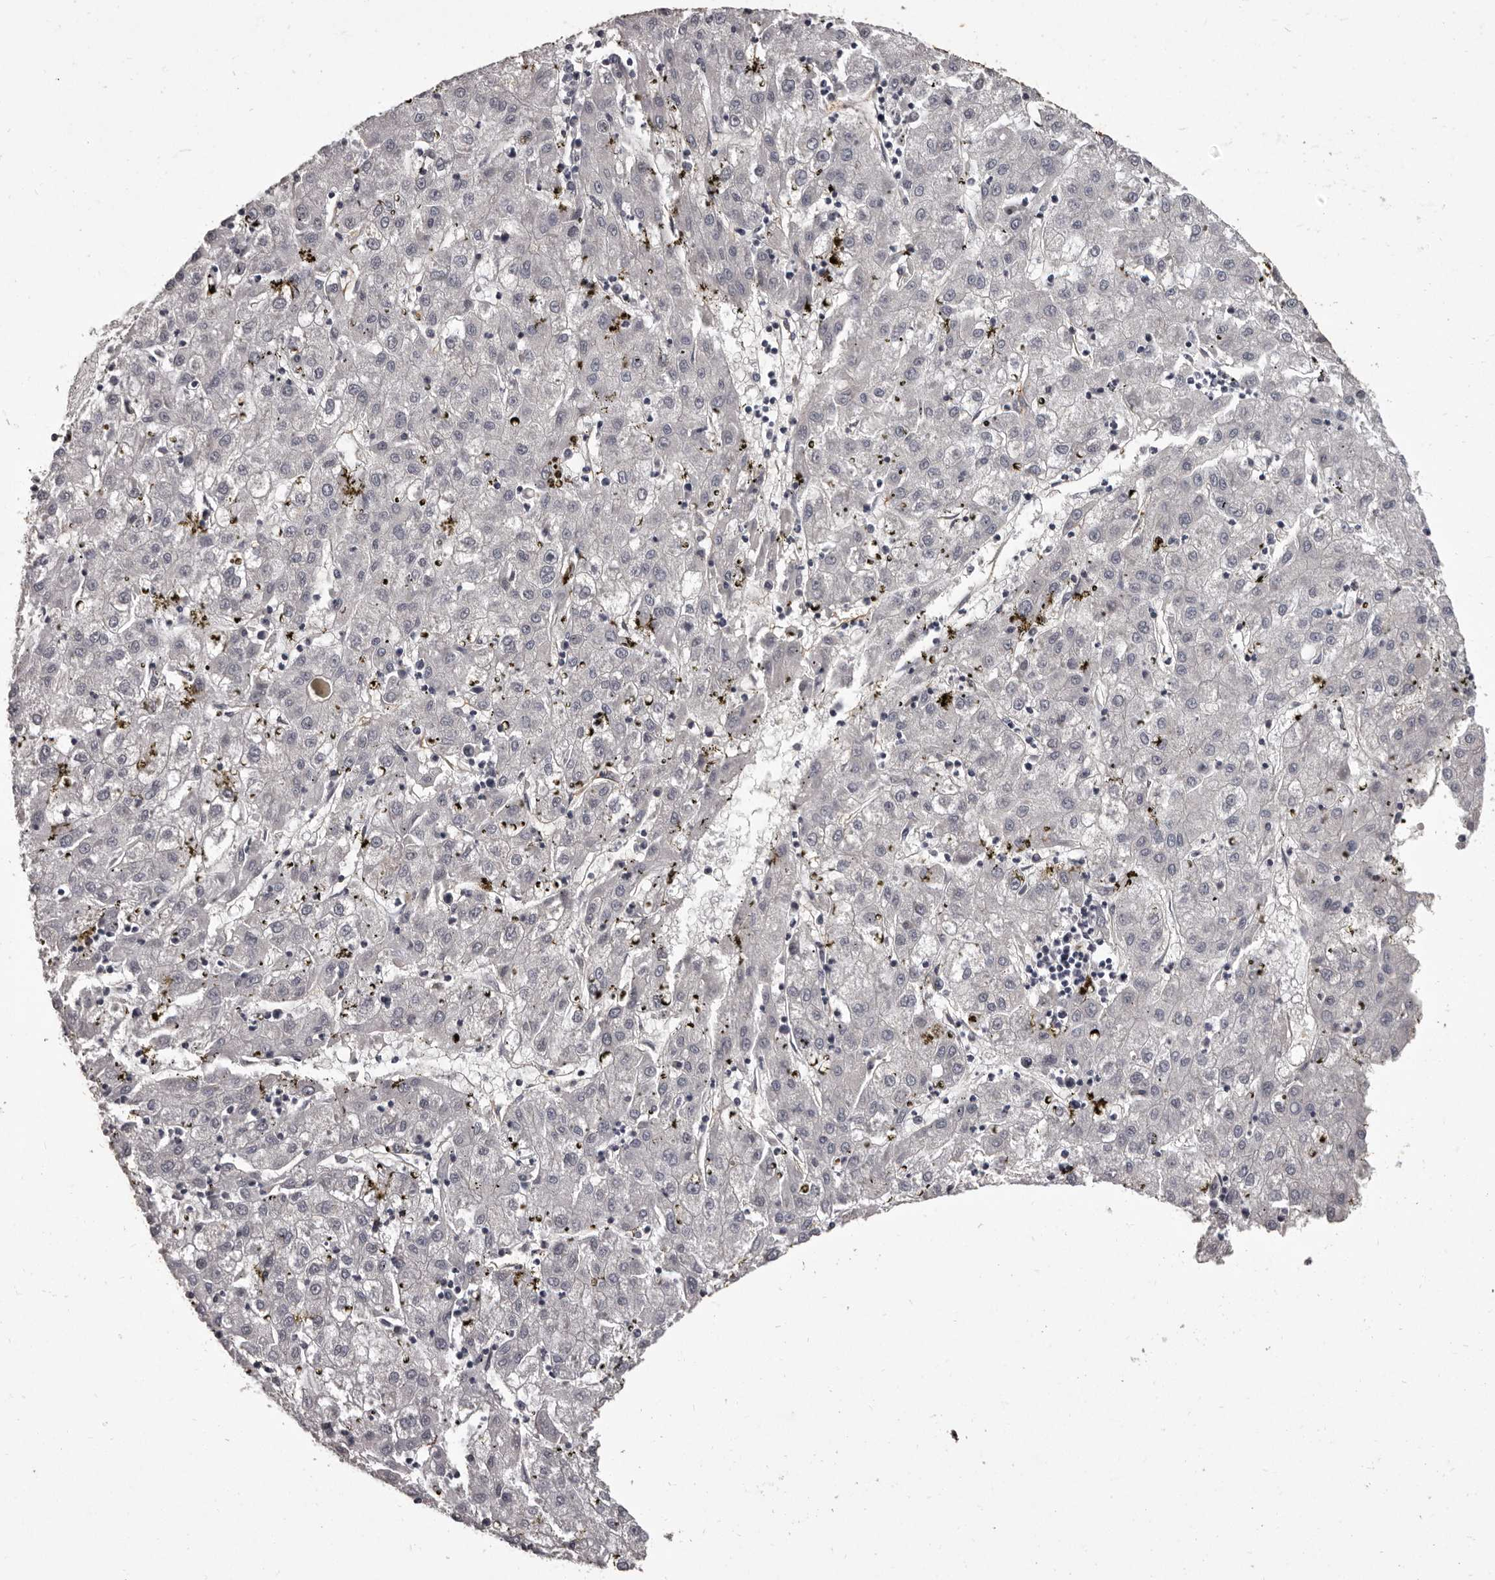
{"staining": {"intensity": "negative", "quantity": "none", "location": "none"}, "tissue": "liver cancer", "cell_type": "Tumor cells", "image_type": "cancer", "snomed": [{"axis": "morphology", "description": "Carcinoma, Hepatocellular, NOS"}, {"axis": "topography", "description": "Liver"}], "caption": "IHC photomicrograph of neoplastic tissue: human hepatocellular carcinoma (liver) stained with DAB (3,3'-diaminobenzidine) demonstrates no significant protein staining in tumor cells.", "gene": "GPR78", "patient": {"sex": "male", "age": 72}}